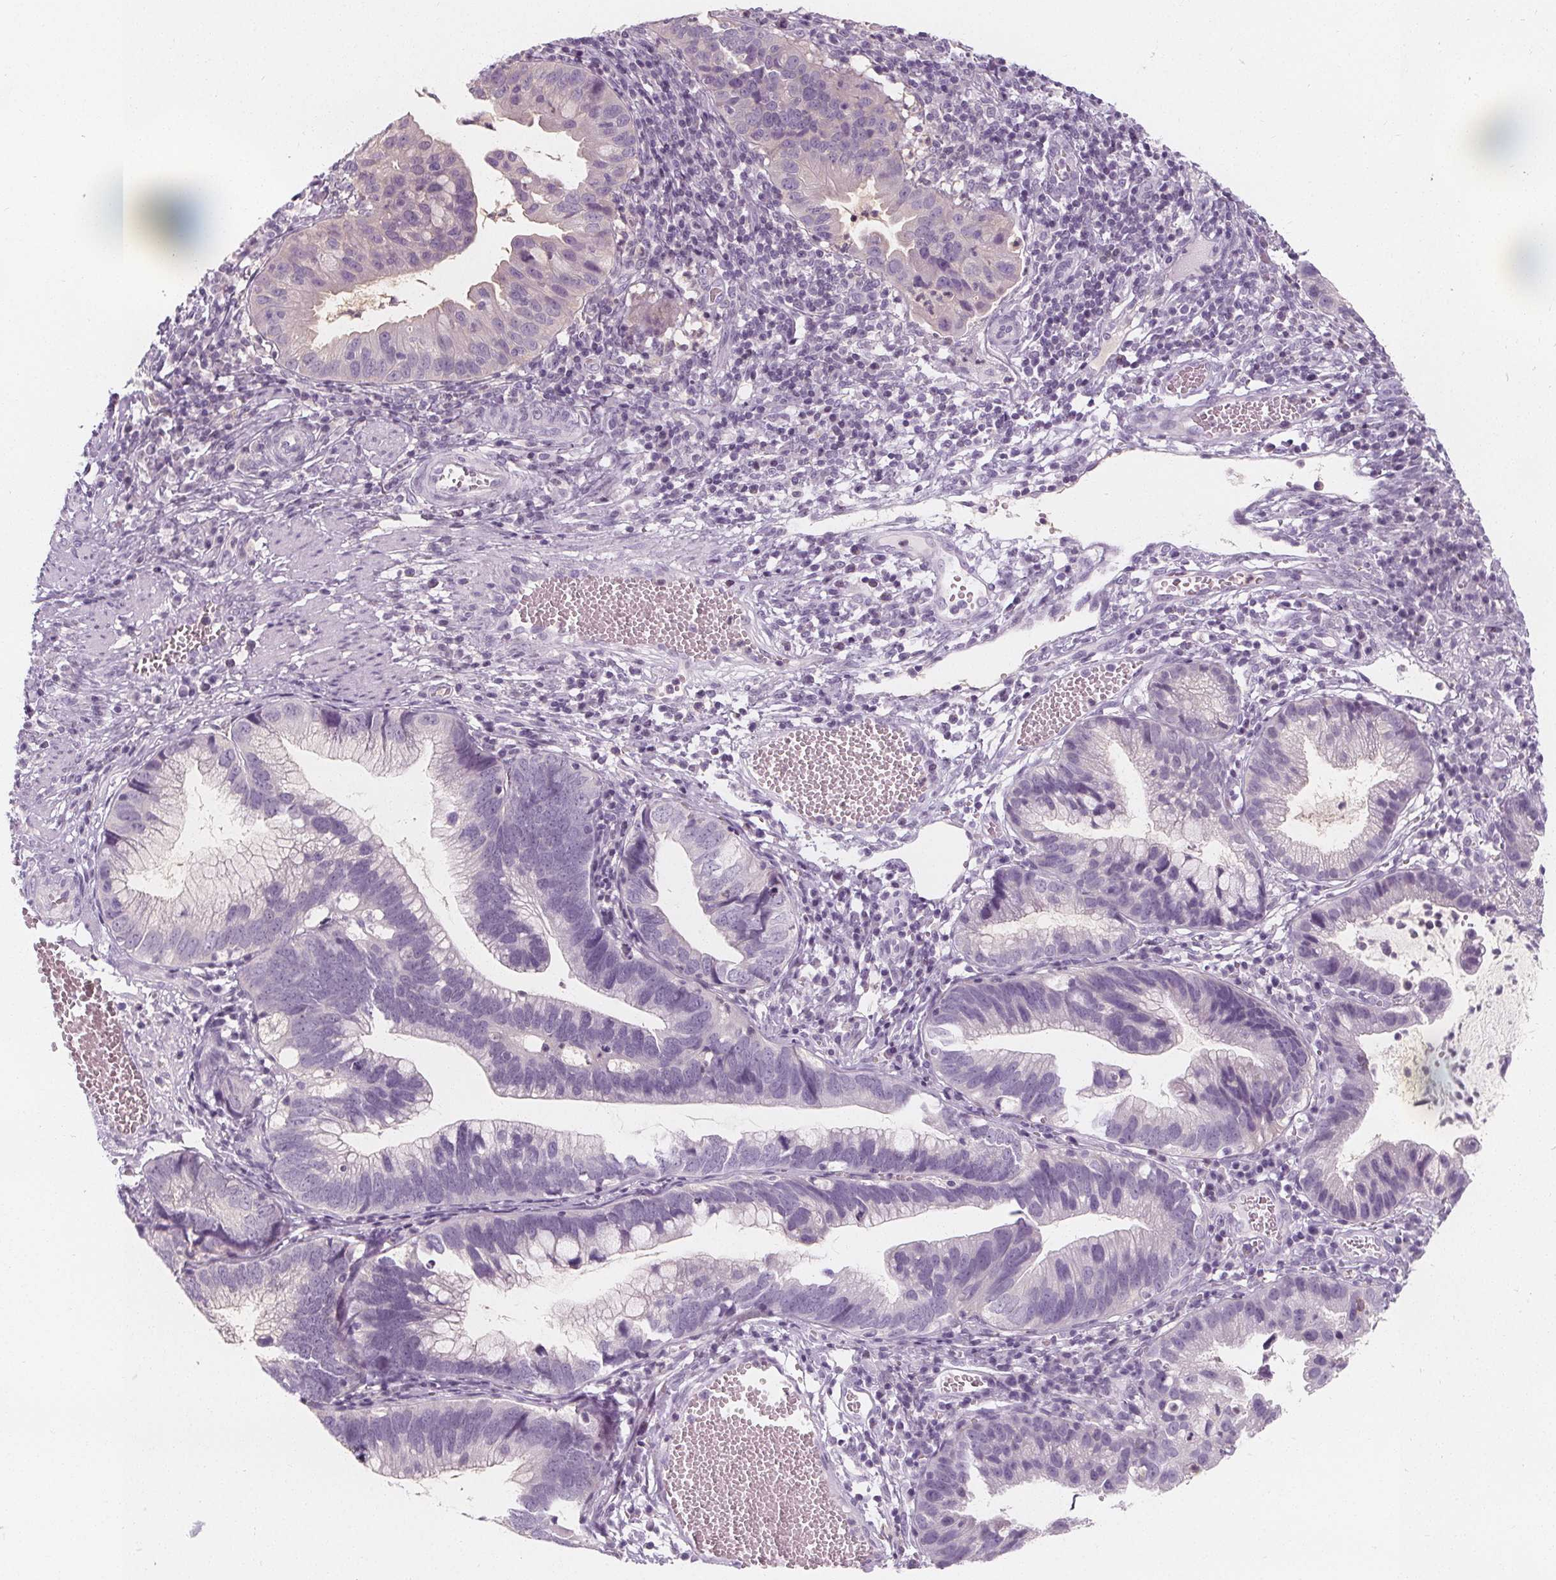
{"staining": {"intensity": "negative", "quantity": "none", "location": "none"}, "tissue": "cervical cancer", "cell_type": "Tumor cells", "image_type": "cancer", "snomed": [{"axis": "morphology", "description": "Adenocarcinoma, NOS"}, {"axis": "topography", "description": "Cervix"}], "caption": "The photomicrograph displays no significant staining in tumor cells of cervical adenocarcinoma.", "gene": "UGP2", "patient": {"sex": "female", "age": 34}}